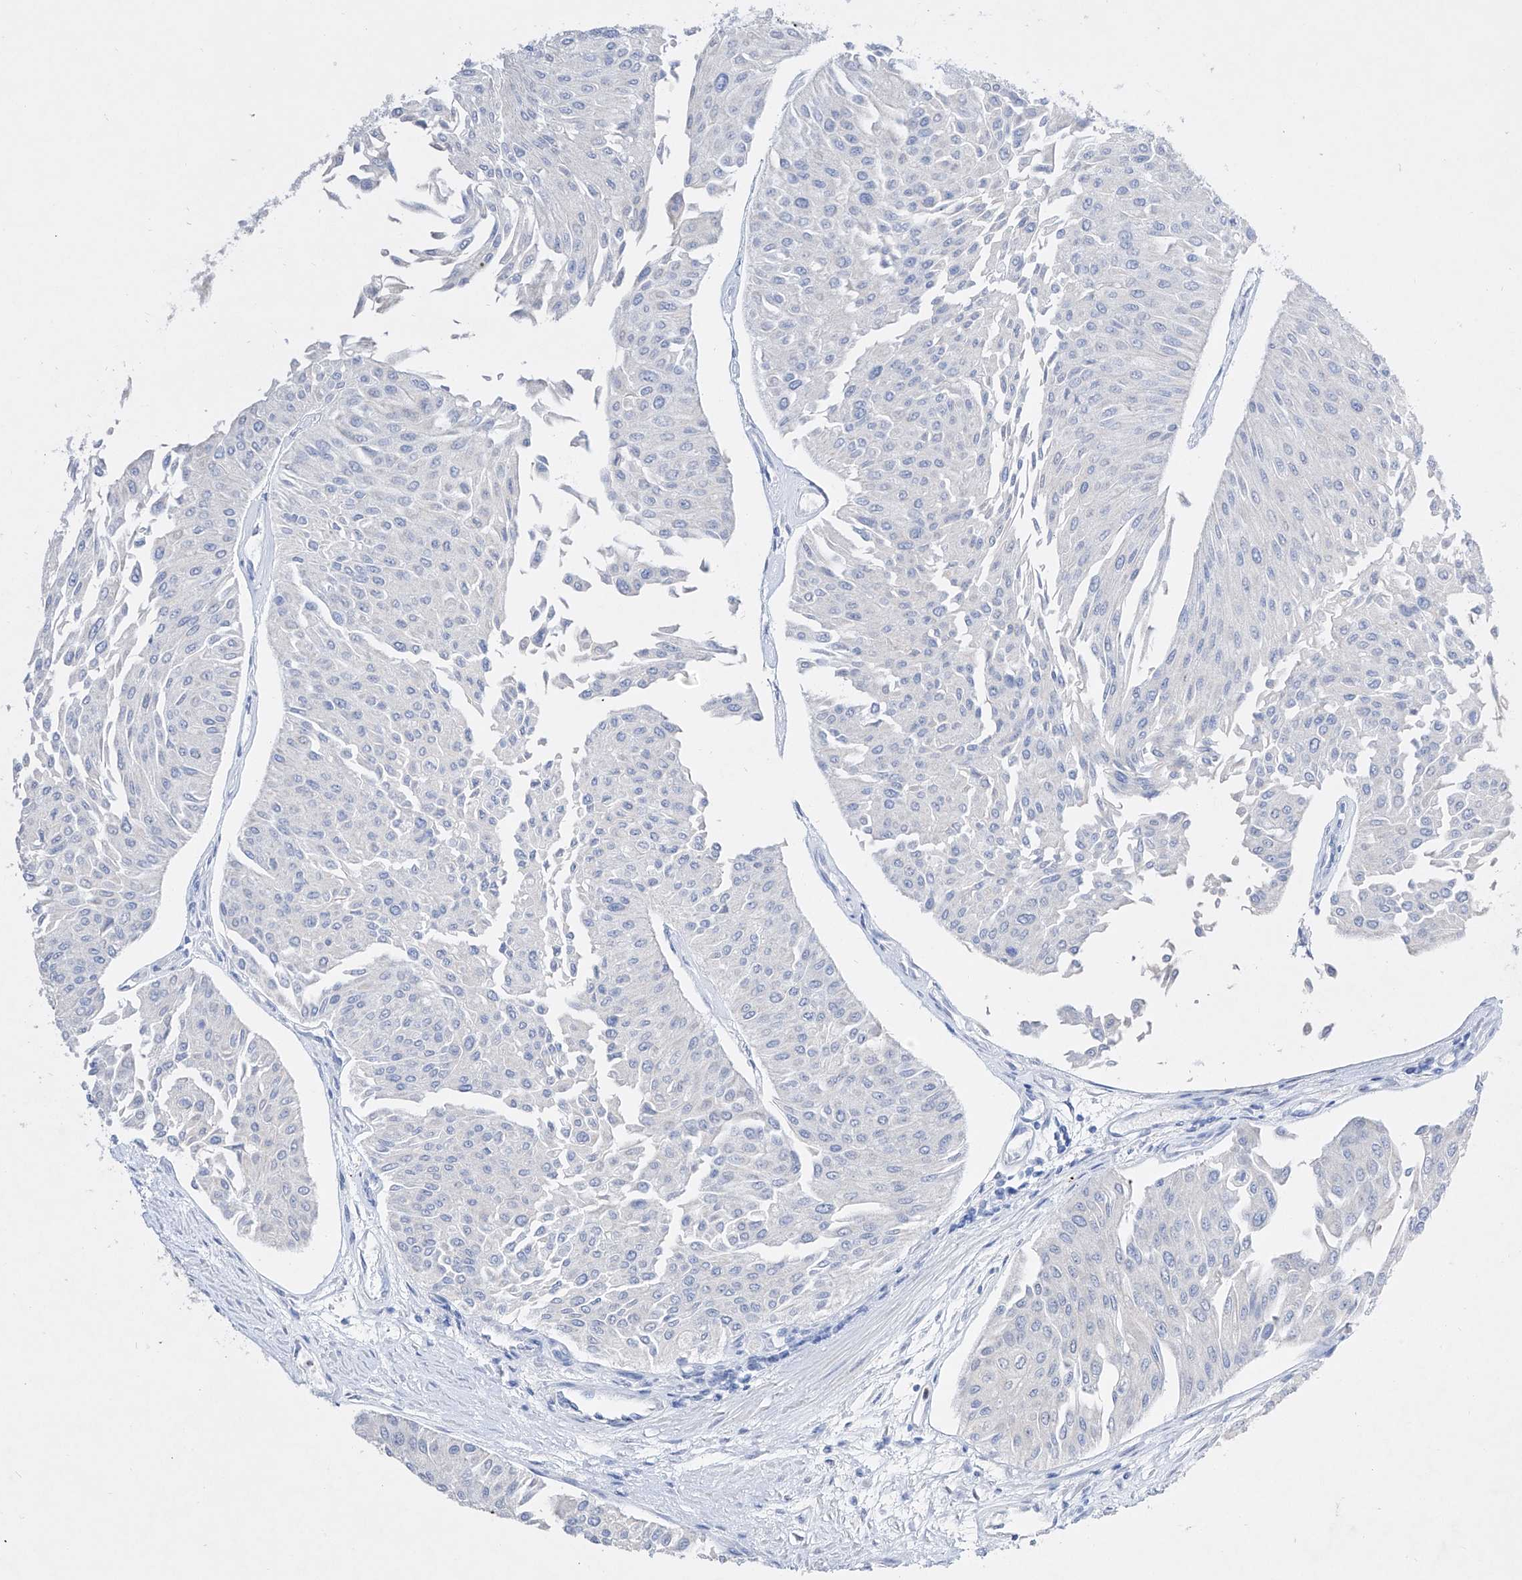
{"staining": {"intensity": "negative", "quantity": "none", "location": "none"}, "tissue": "urothelial cancer", "cell_type": "Tumor cells", "image_type": "cancer", "snomed": [{"axis": "morphology", "description": "Urothelial carcinoma, Low grade"}, {"axis": "topography", "description": "Urinary bladder"}], "caption": "This is an IHC histopathology image of human urothelial cancer. There is no staining in tumor cells.", "gene": "TM7SF2", "patient": {"sex": "male", "age": 67}}